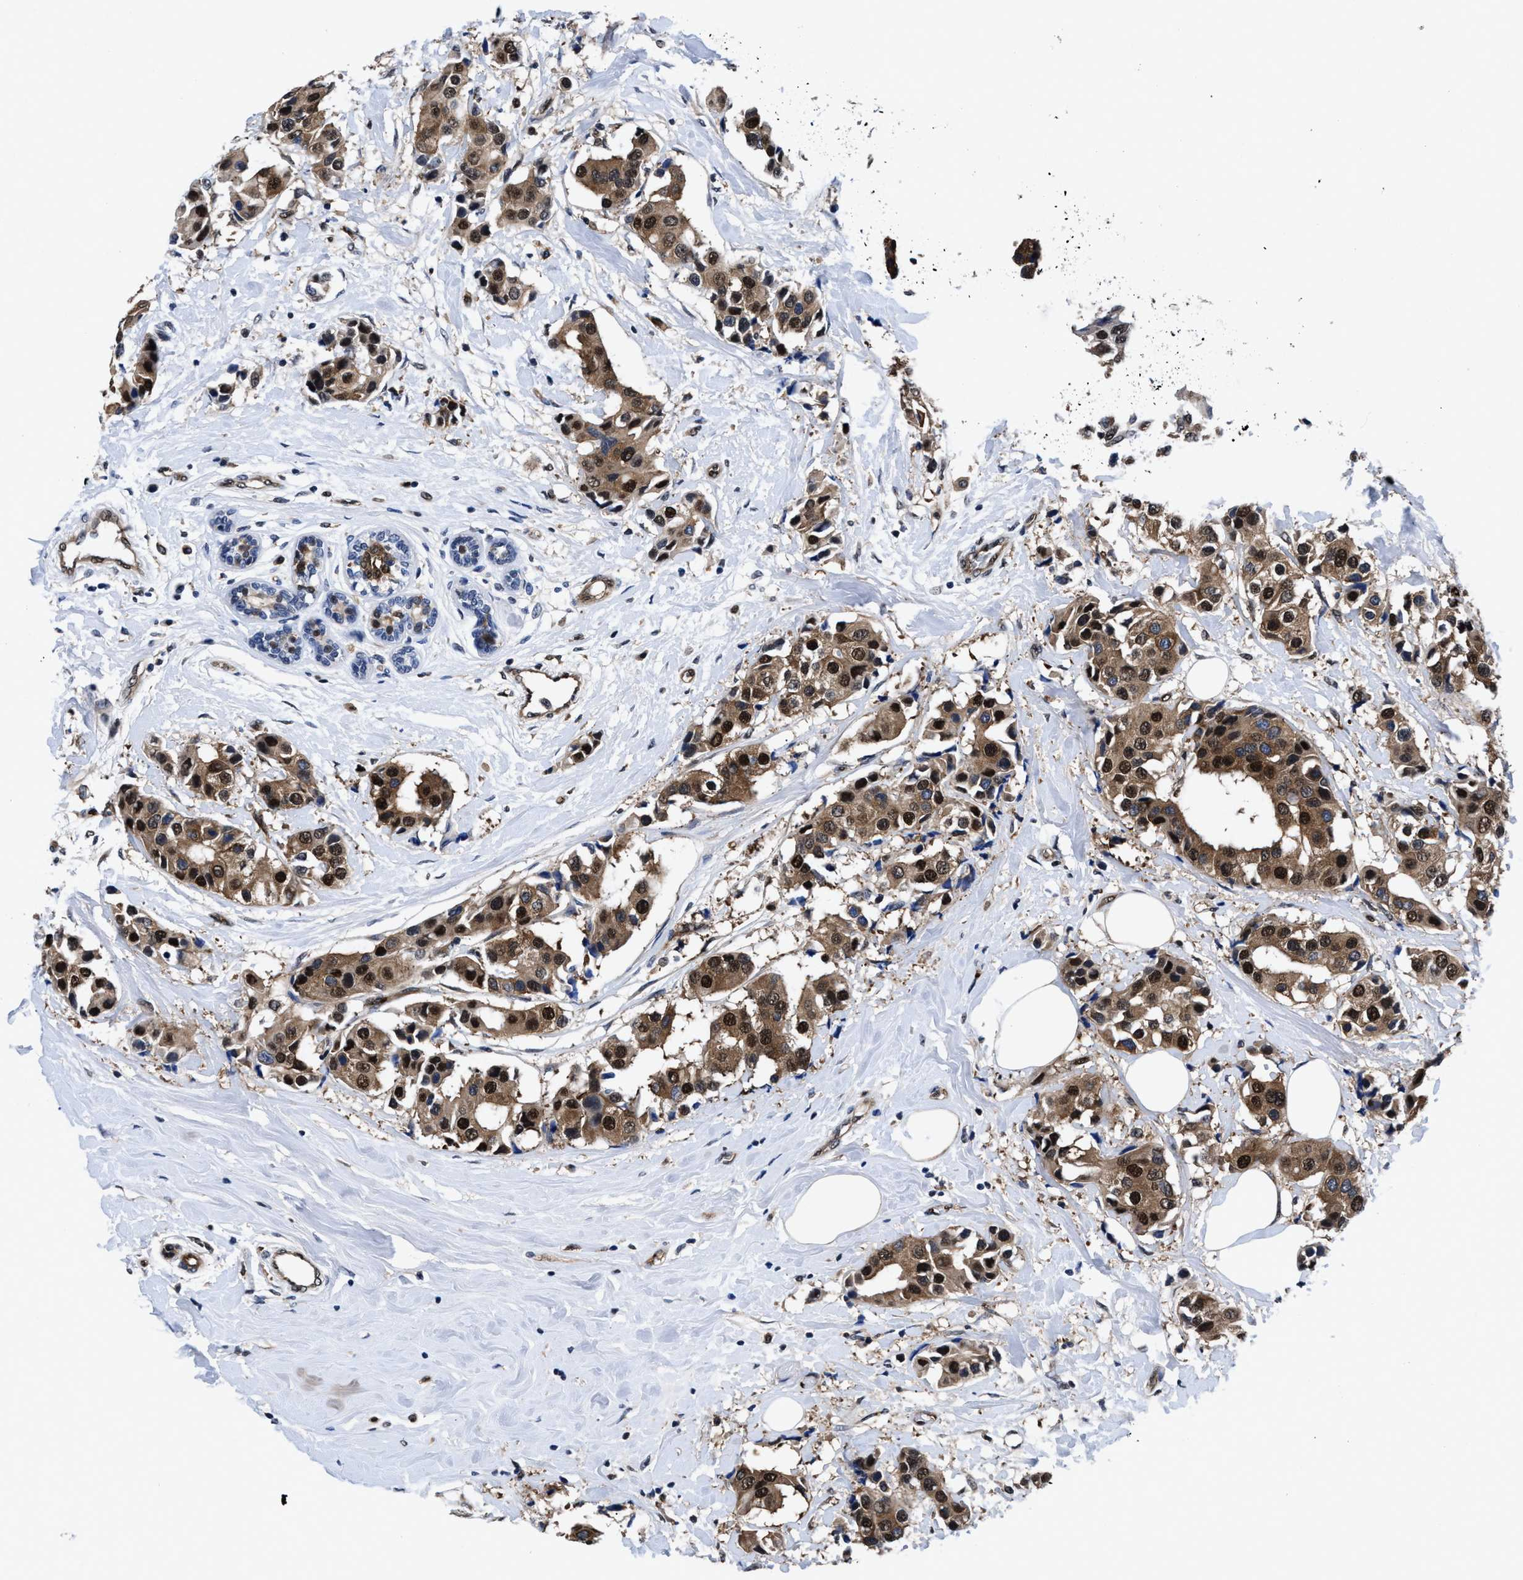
{"staining": {"intensity": "moderate", "quantity": ">75%", "location": "cytoplasmic/membranous,nuclear"}, "tissue": "breast cancer", "cell_type": "Tumor cells", "image_type": "cancer", "snomed": [{"axis": "morphology", "description": "Normal tissue, NOS"}, {"axis": "morphology", "description": "Duct carcinoma"}, {"axis": "topography", "description": "Breast"}], "caption": "Immunohistochemical staining of human breast cancer shows moderate cytoplasmic/membranous and nuclear protein expression in approximately >75% of tumor cells.", "gene": "ACLY", "patient": {"sex": "female", "age": 39}}